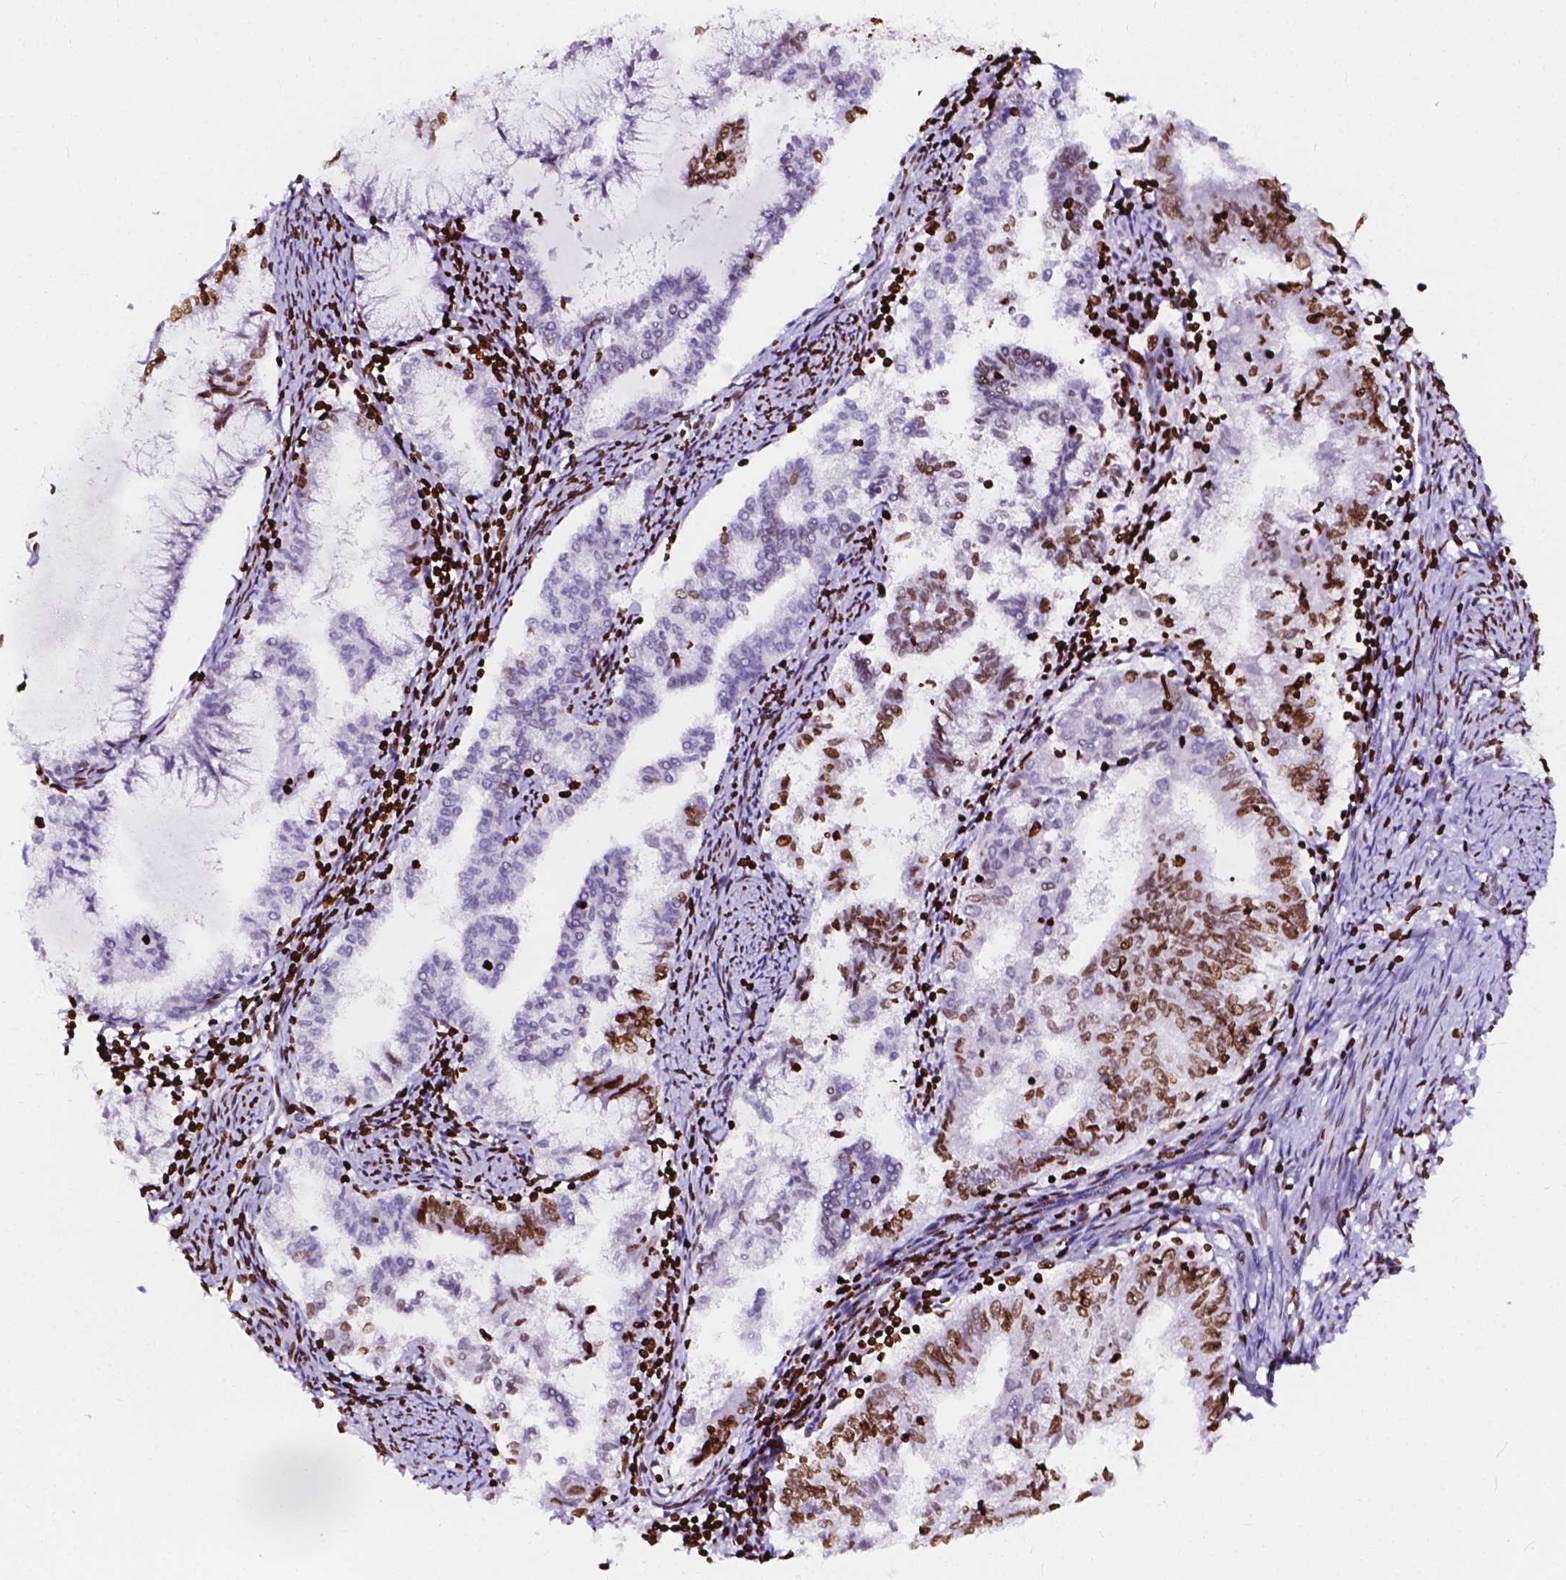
{"staining": {"intensity": "moderate", "quantity": "<25%", "location": "nuclear"}, "tissue": "endometrial cancer", "cell_type": "Tumor cells", "image_type": "cancer", "snomed": [{"axis": "morphology", "description": "Adenocarcinoma, NOS"}, {"axis": "topography", "description": "Endometrium"}], "caption": "DAB (3,3'-diaminobenzidine) immunohistochemical staining of human endometrial cancer (adenocarcinoma) demonstrates moderate nuclear protein expression in approximately <25% of tumor cells.", "gene": "CBY3", "patient": {"sex": "female", "age": 79}}